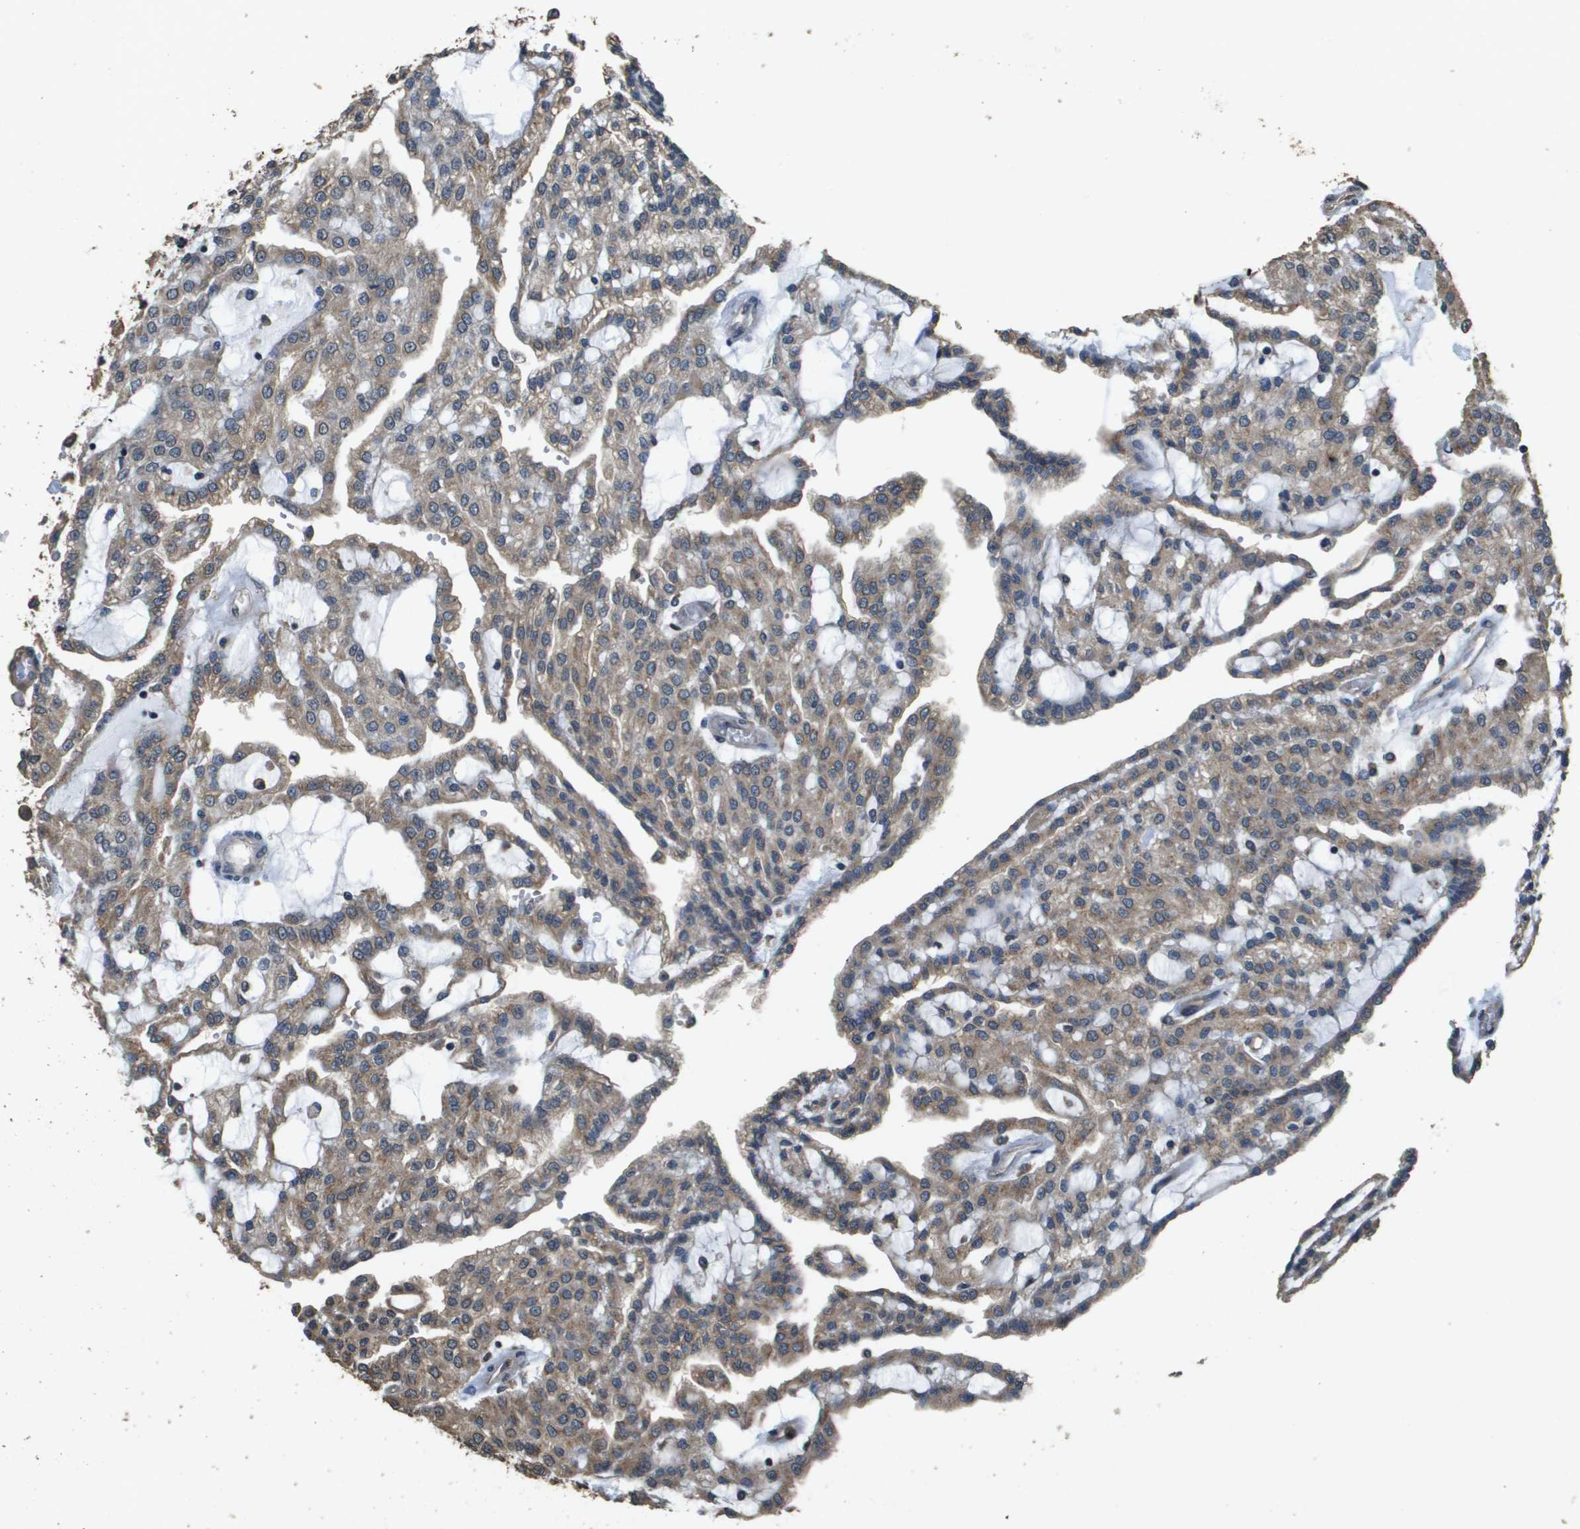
{"staining": {"intensity": "weak", "quantity": ">75%", "location": "cytoplasmic/membranous"}, "tissue": "renal cancer", "cell_type": "Tumor cells", "image_type": "cancer", "snomed": [{"axis": "morphology", "description": "Adenocarcinoma, NOS"}, {"axis": "topography", "description": "Kidney"}], "caption": "Weak cytoplasmic/membranous expression for a protein is appreciated in about >75% of tumor cells of renal cancer using immunohistochemistry (IHC).", "gene": "RAB6B", "patient": {"sex": "male", "age": 63}}